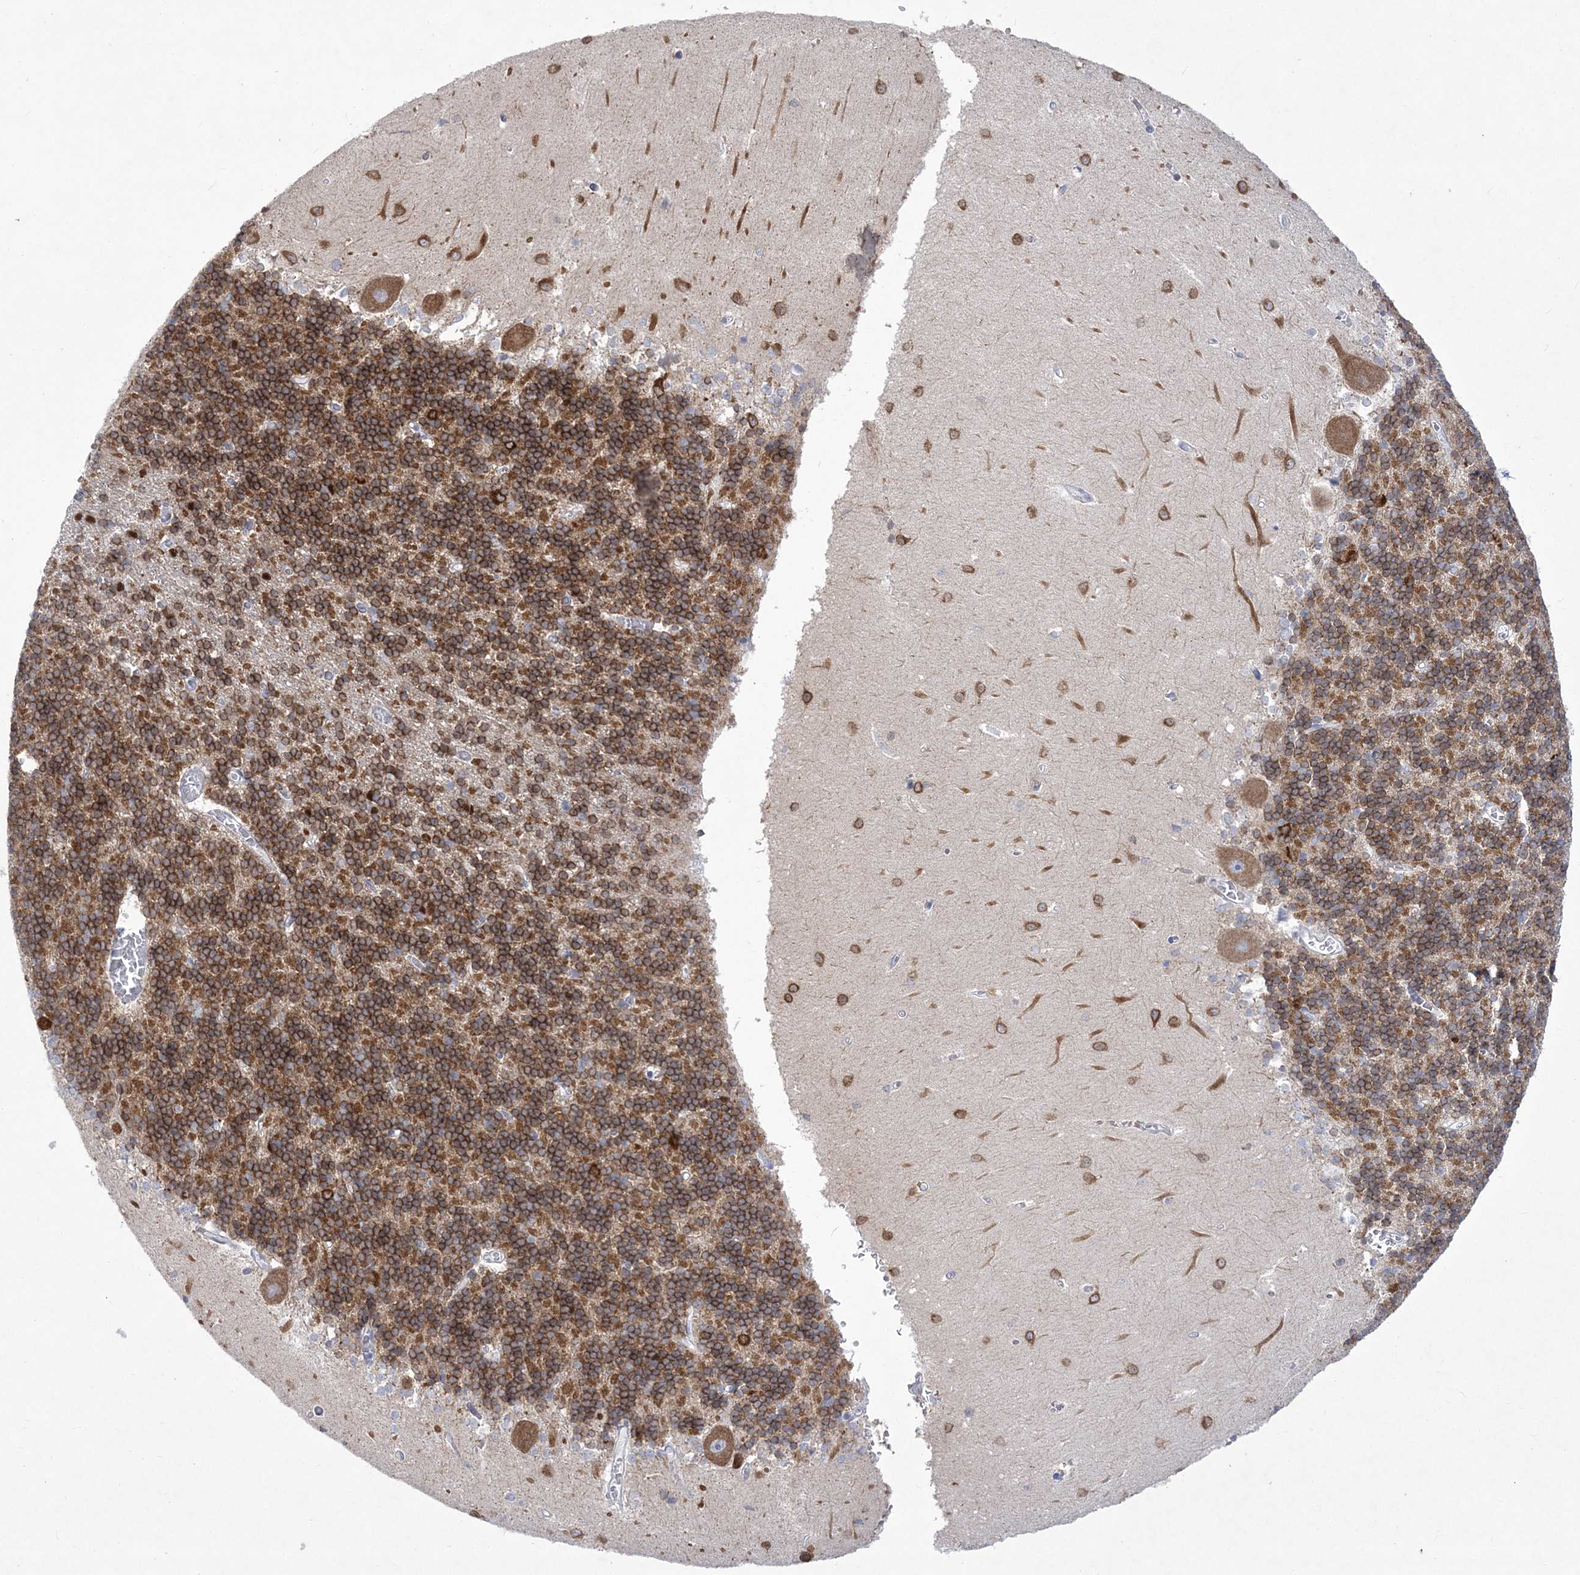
{"staining": {"intensity": "moderate", "quantity": "25%-75%", "location": "cytoplasmic/membranous"}, "tissue": "cerebellum", "cell_type": "Cells in granular layer", "image_type": "normal", "snomed": [{"axis": "morphology", "description": "Normal tissue, NOS"}, {"axis": "topography", "description": "Cerebellum"}], "caption": "A photomicrograph showing moderate cytoplasmic/membranous expression in about 25%-75% of cells in granular layer in normal cerebellum, as visualized by brown immunohistochemical staining.", "gene": "WDR27", "patient": {"sex": "male", "age": 37}}